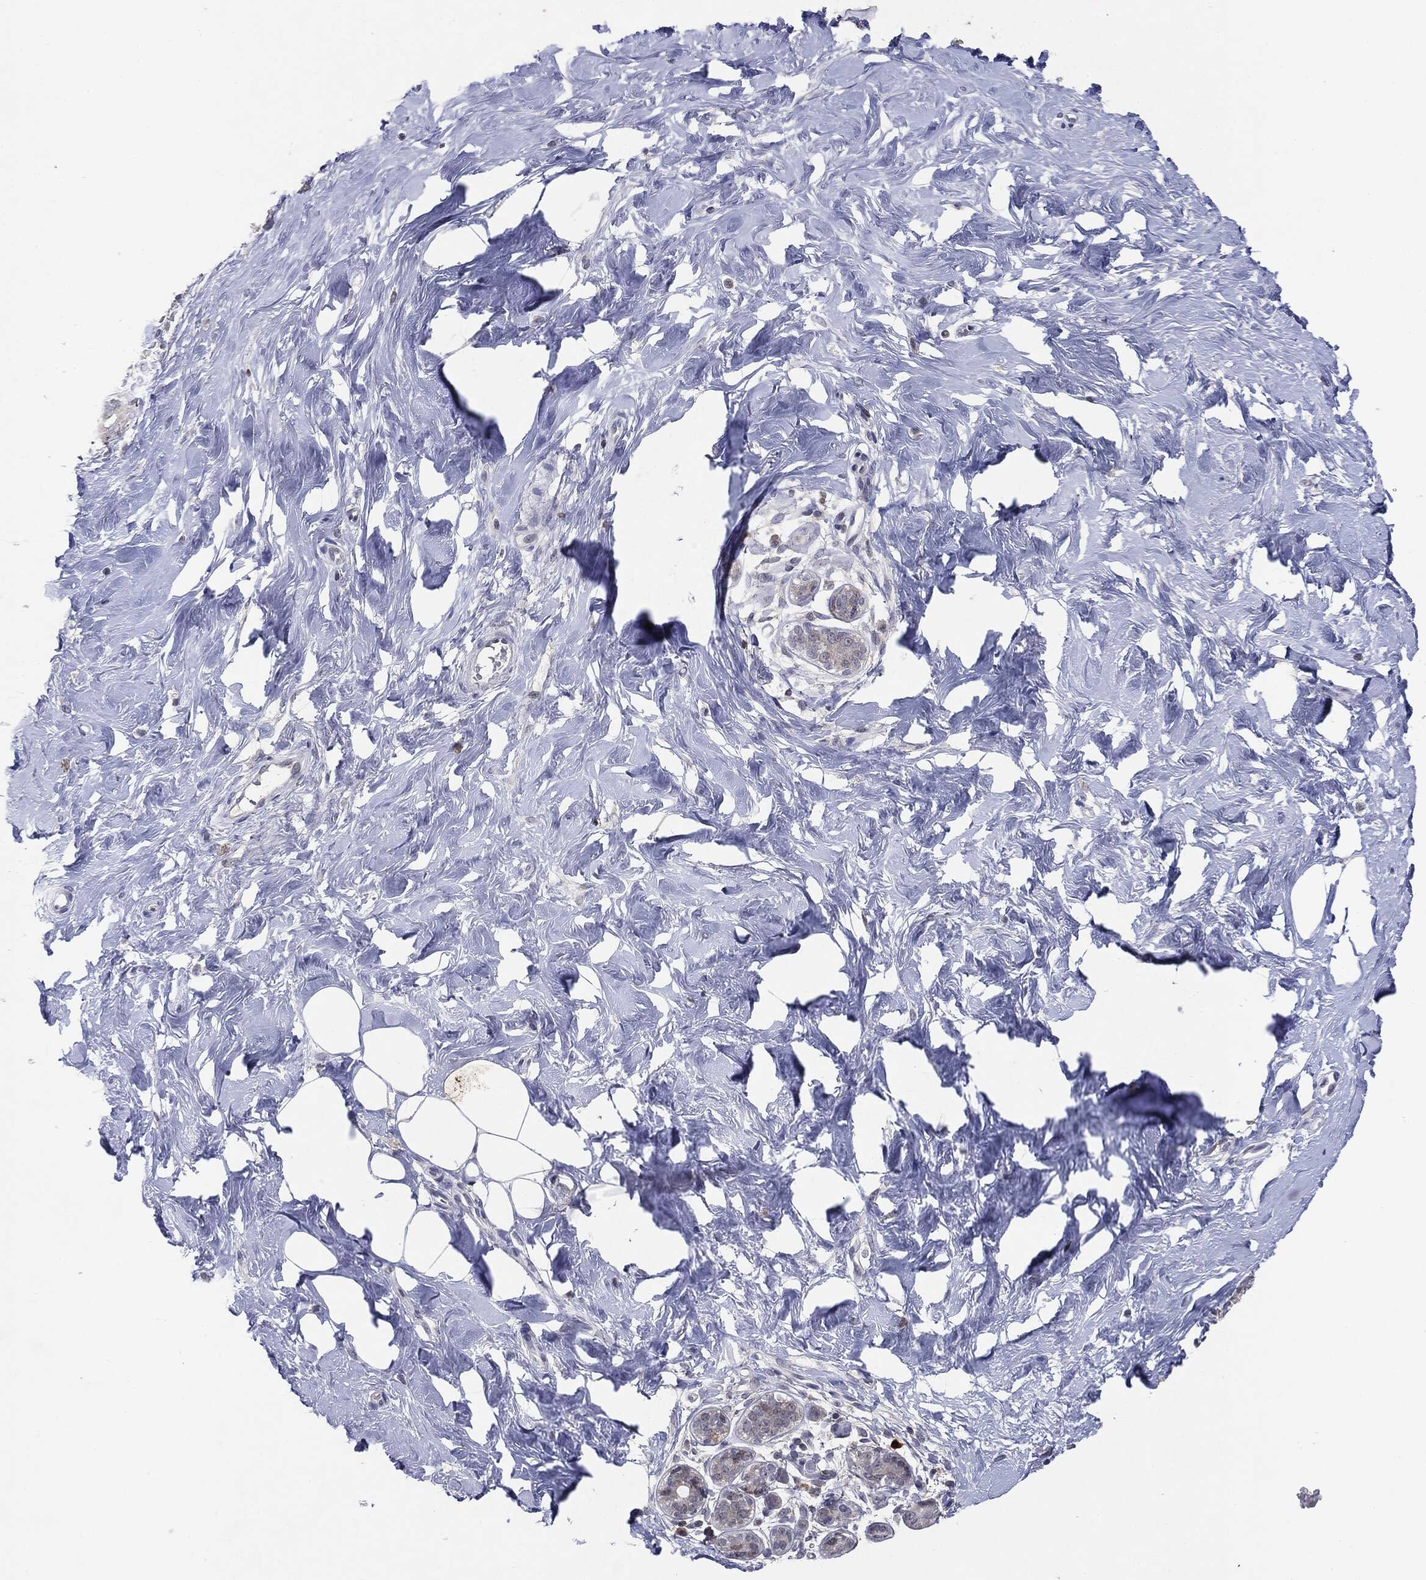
{"staining": {"intensity": "negative", "quantity": "none", "location": "none"}, "tissue": "breast", "cell_type": "Glandular cells", "image_type": "normal", "snomed": [{"axis": "morphology", "description": "Normal tissue, NOS"}, {"axis": "topography", "description": "Breast"}], "caption": "Benign breast was stained to show a protein in brown. There is no significant expression in glandular cells.", "gene": "KIF2C", "patient": {"sex": "female", "age": 43}}